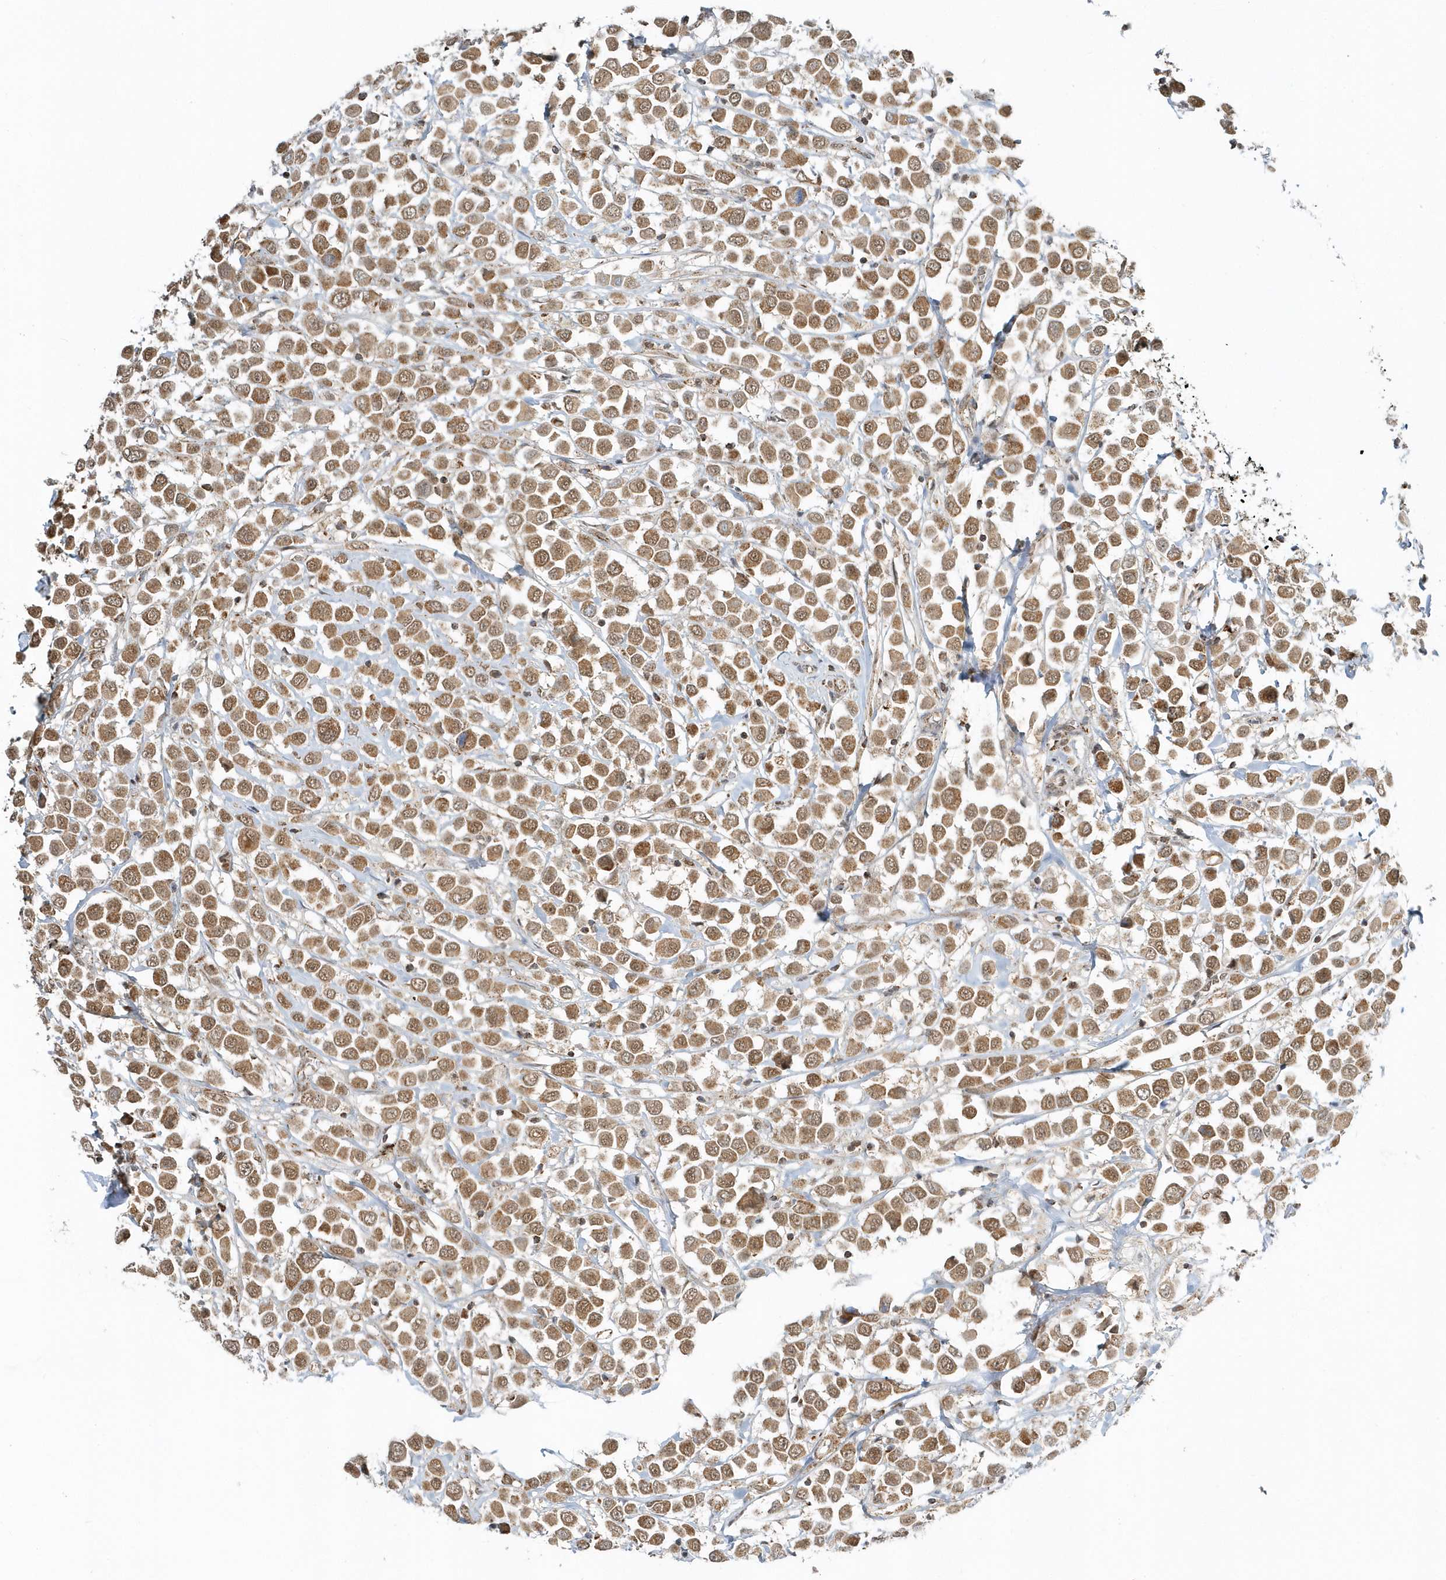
{"staining": {"intensity": "moderate", "quantity": ">75%", "location": "cytoplasmic/membranous,nuclear"}, "tissue": "breast cancer", "cell_type": "Tumor cells", "image_type": "cancer", "snomed": [{"axis": "morphology", "description": "Duct carcinoma"}, {"axis": "topography", "description": "Breast"}], "caption": "DAB (3,3'-diaminobenzidine) immunohistochemical staining of human breast infiltrating ductal carcinoma shows moderate cytoplasmic/membranous and nuclear protein expression in approximately >75% of tumor cells.", "gene": "PSMD6", "patient": {"sex": "female", "age": 61}}